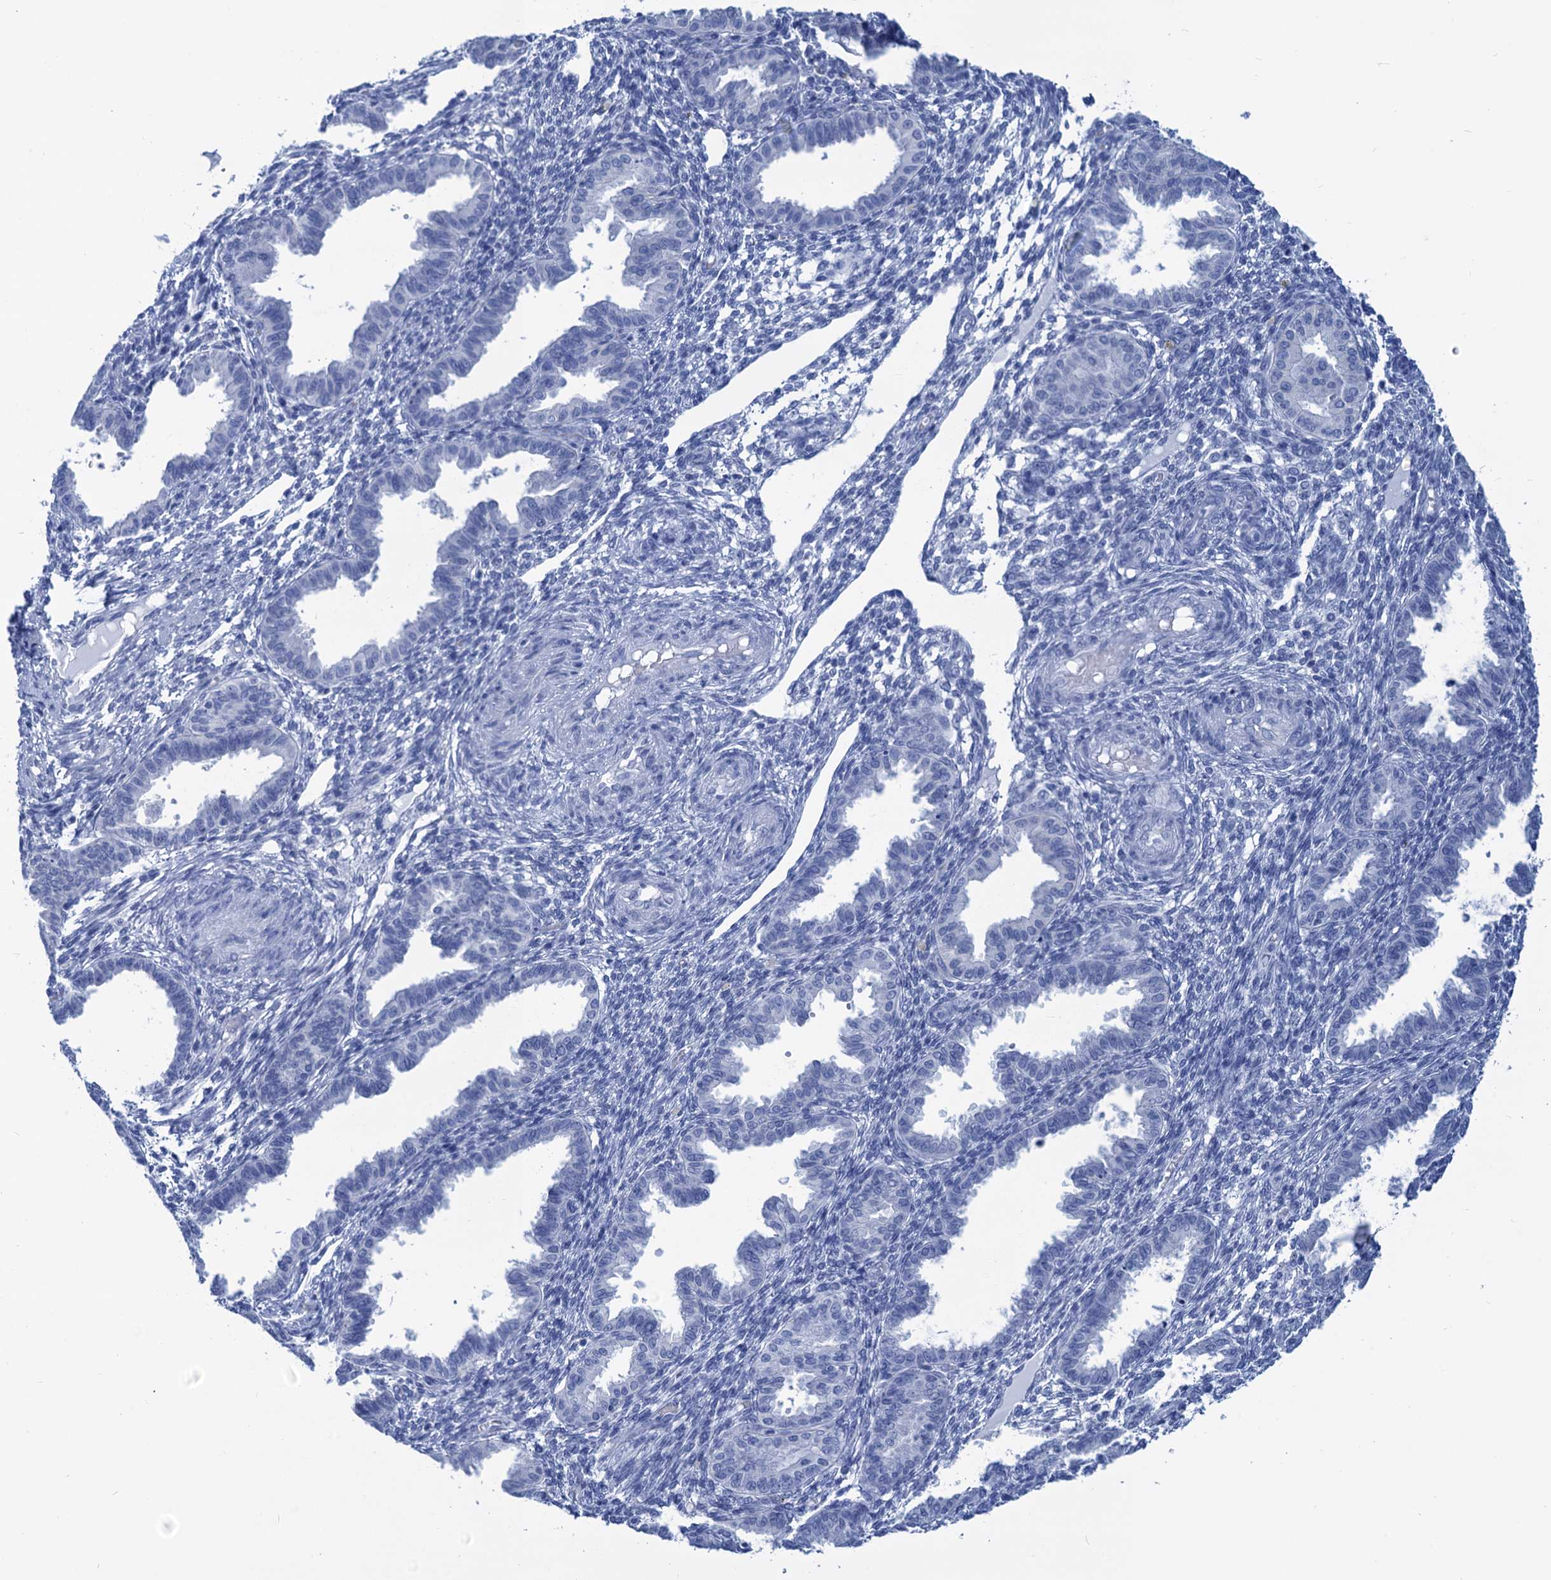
{"staining": {"intensity": "negative", "quantity": "none", "location": "none"}, "tissue": "endometrium", "cell_type": "Cells in endometrial stroma", "image_type": "normal", "snomed": [{"axis": "morphology", "description": "Normal tissue, NOS"}, {"axis": "topography", "description": "Endometrium"}], "caption": "Endometrium stained for a protein using immunohistochemistry demonstrates no staining cells in endometrial stroma.", "gene": "CABYR", "patient": {"sex": "female", "age": 33}}